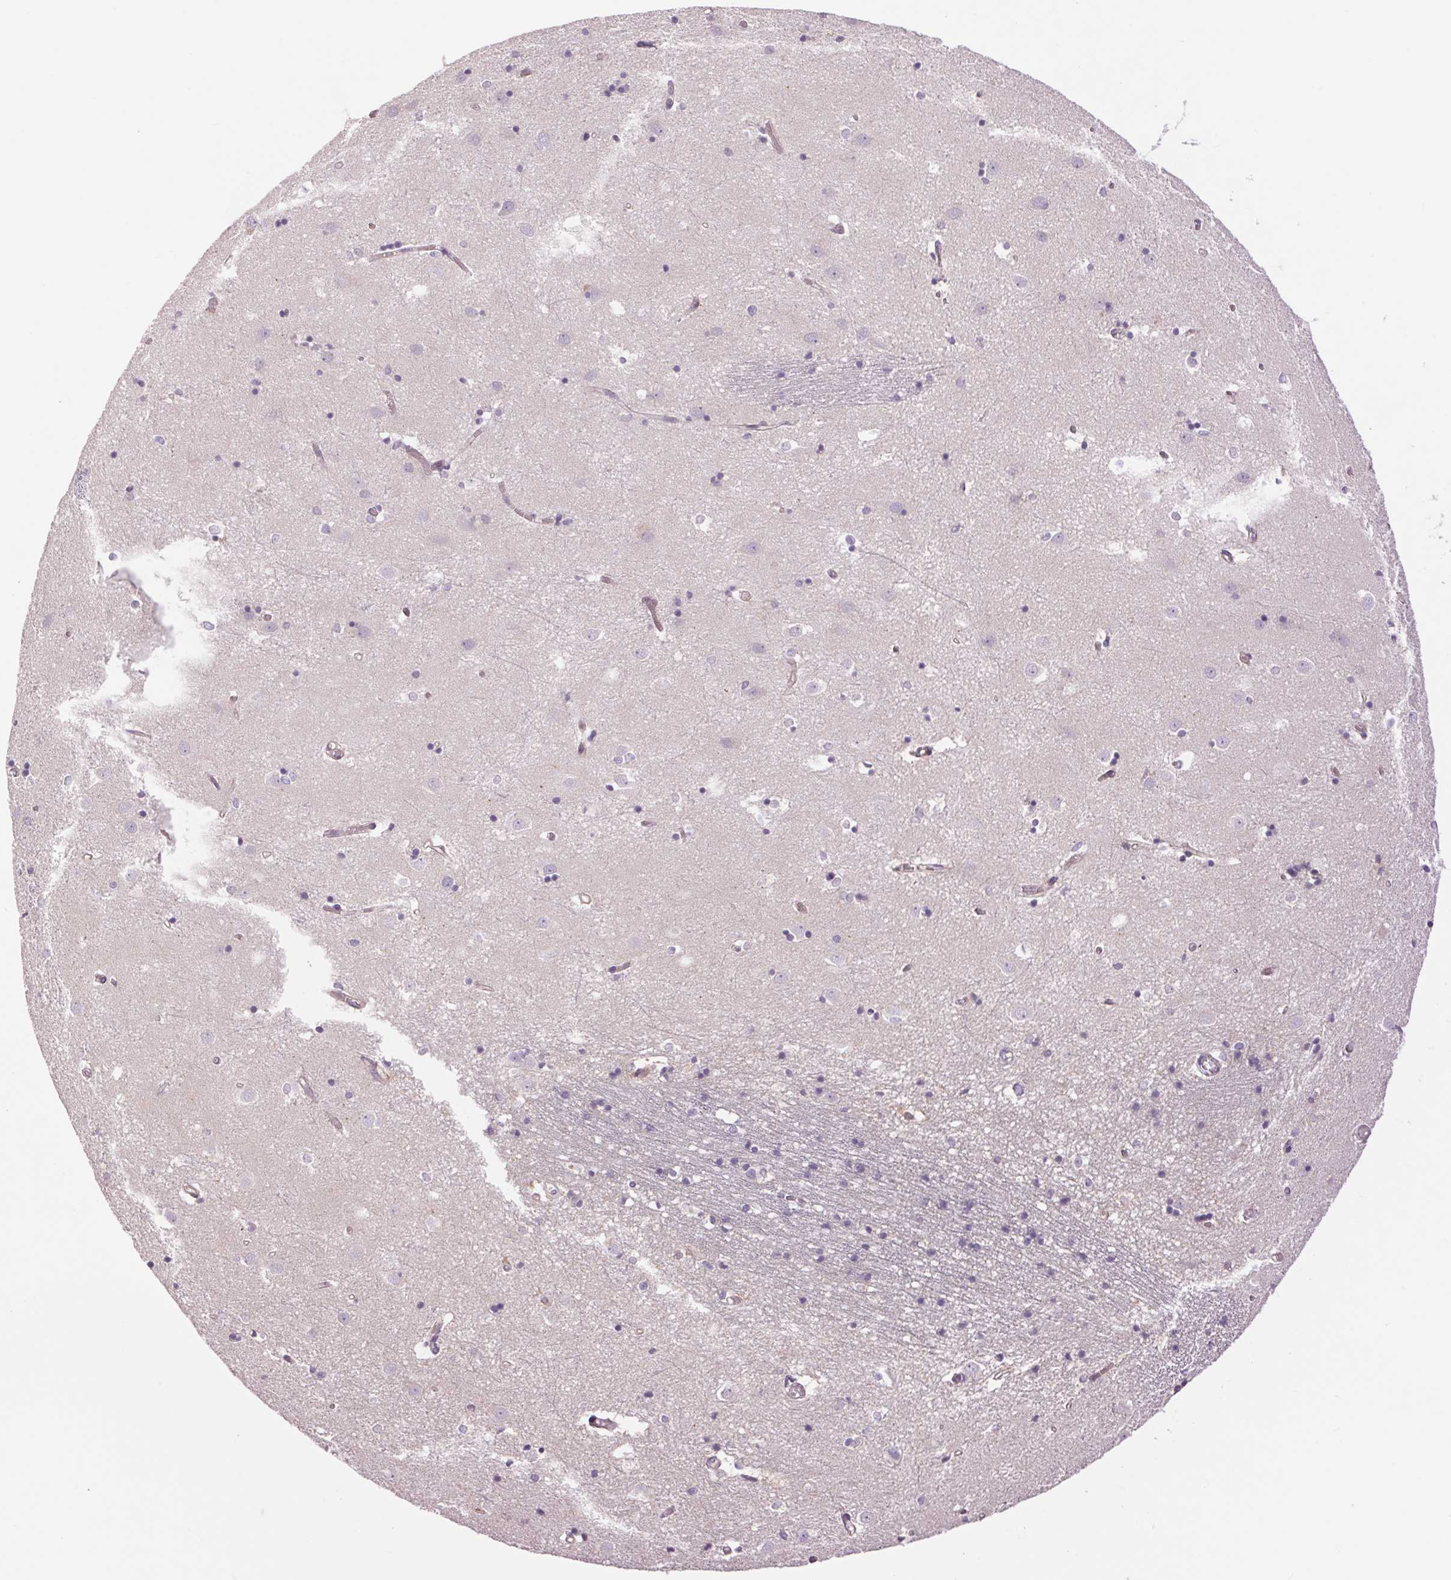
{"staining": {"intensity": "negative", "quantity": "none", "location": "none"}, "tissue": "caudate", "cell_type": "Glial cells", "image_type": "normal", "snomed": [{"axis": "morphology", "description": "Normal tissue, NOS"}, {"axis": "topography", "description": "Lateral ventricle wall"}], "caption": "IHC image of unremarkable caudate: human caudate stained with DAB displays no significant protein positivity in glial cells. (DAB (3,3'-diaminobenzidine) immunohistochemistry (IHC) visualized using brightfield microscopy, high magnification).", "gene": "CTNNA3", "patient": {"sex": "male", "age": 54}}